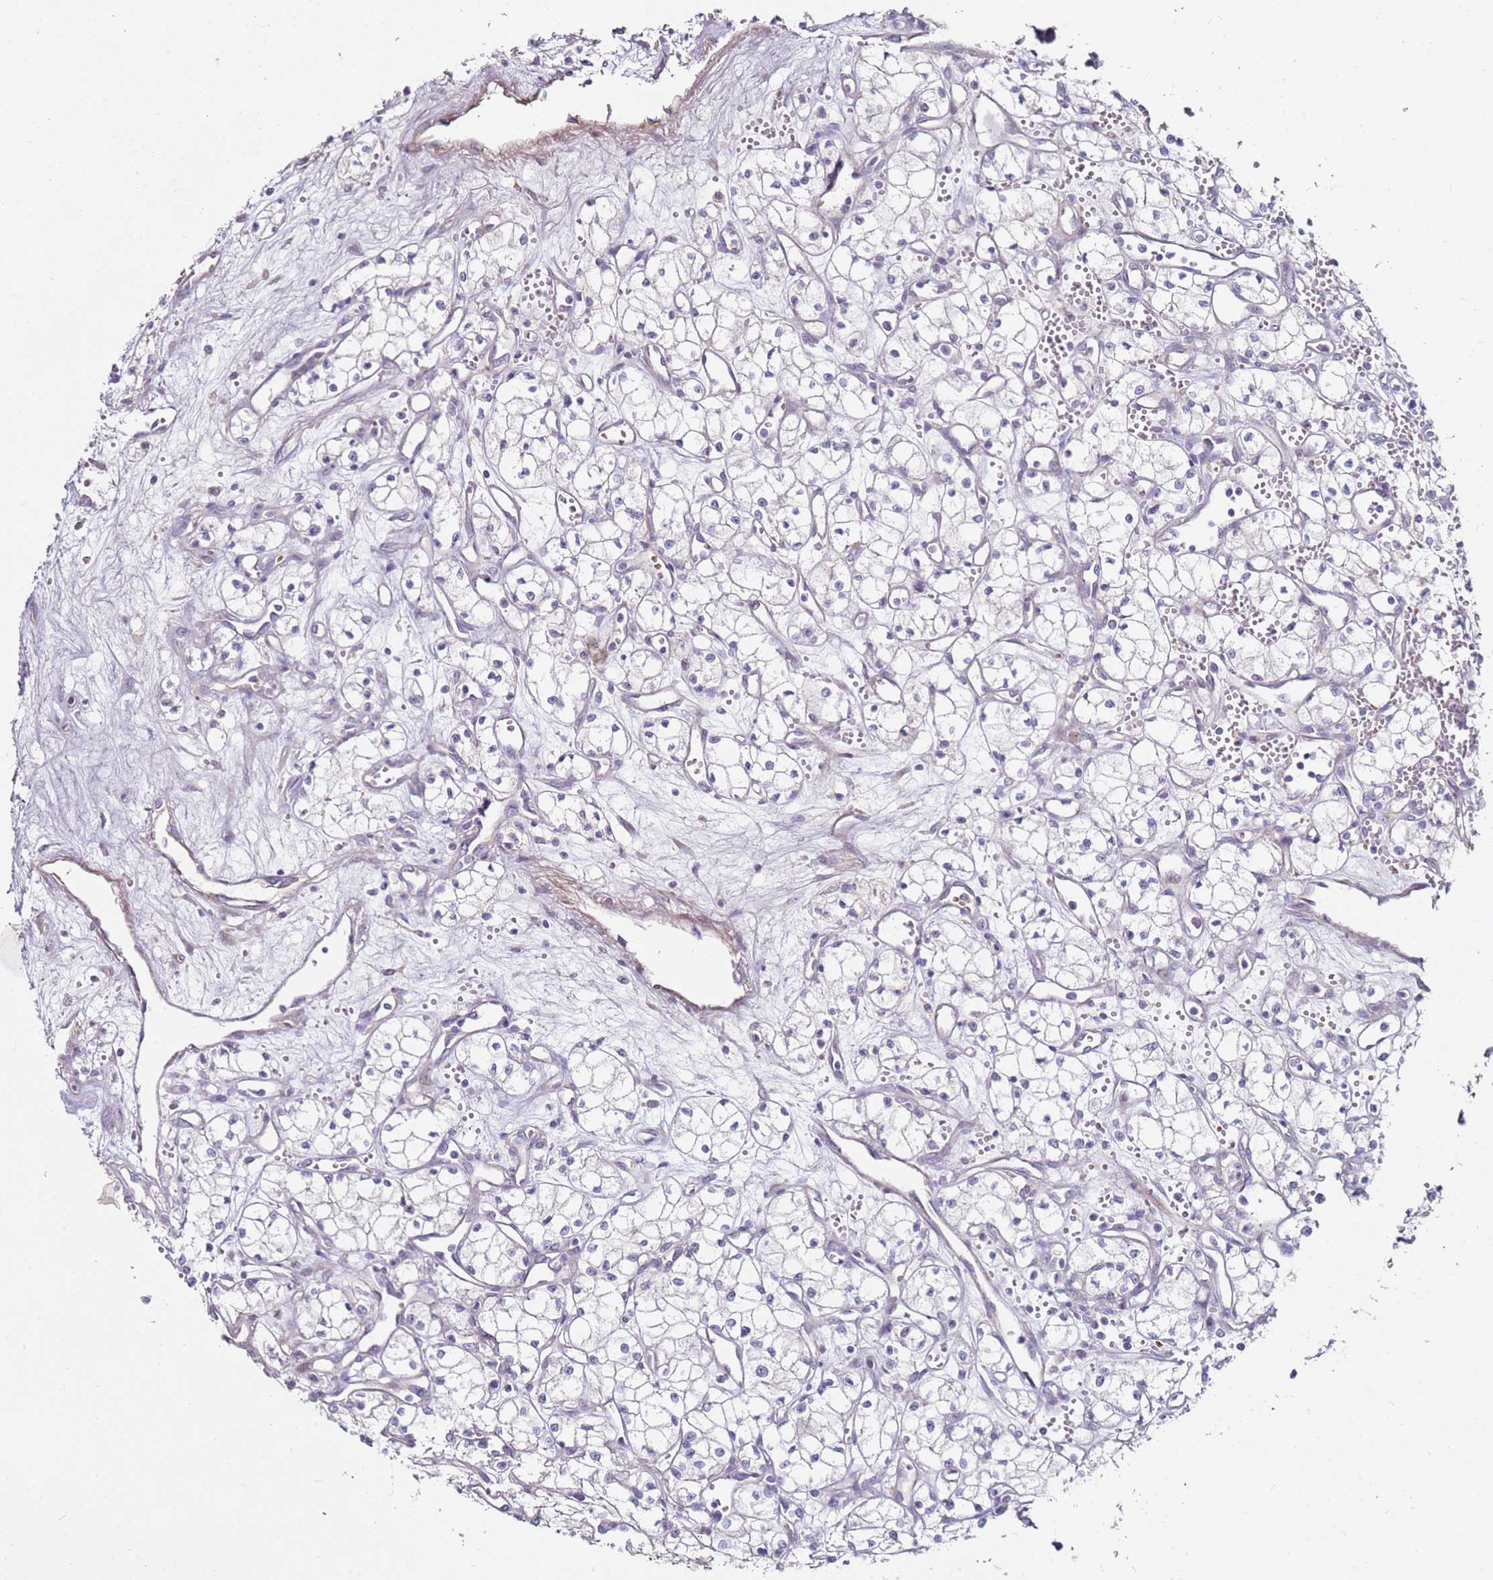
{"staining": {"intensity": "negative", "quantity": "none", "location": "none"}, "tissue": "renal cancer", "cell_type": "Tumor cells", "image_type": "cancer", "snomed": [{"axis": "morphology", "description": "Adenocarcinoma, NOS"}, {"axis": "topography", "description": "Kidney"}], "caption": "The histopathology image shows no staining of tumor cells in adenocarcinoma (renal).", "gene": "RARS2", "patient": {"sex": "male", "age": 59}}